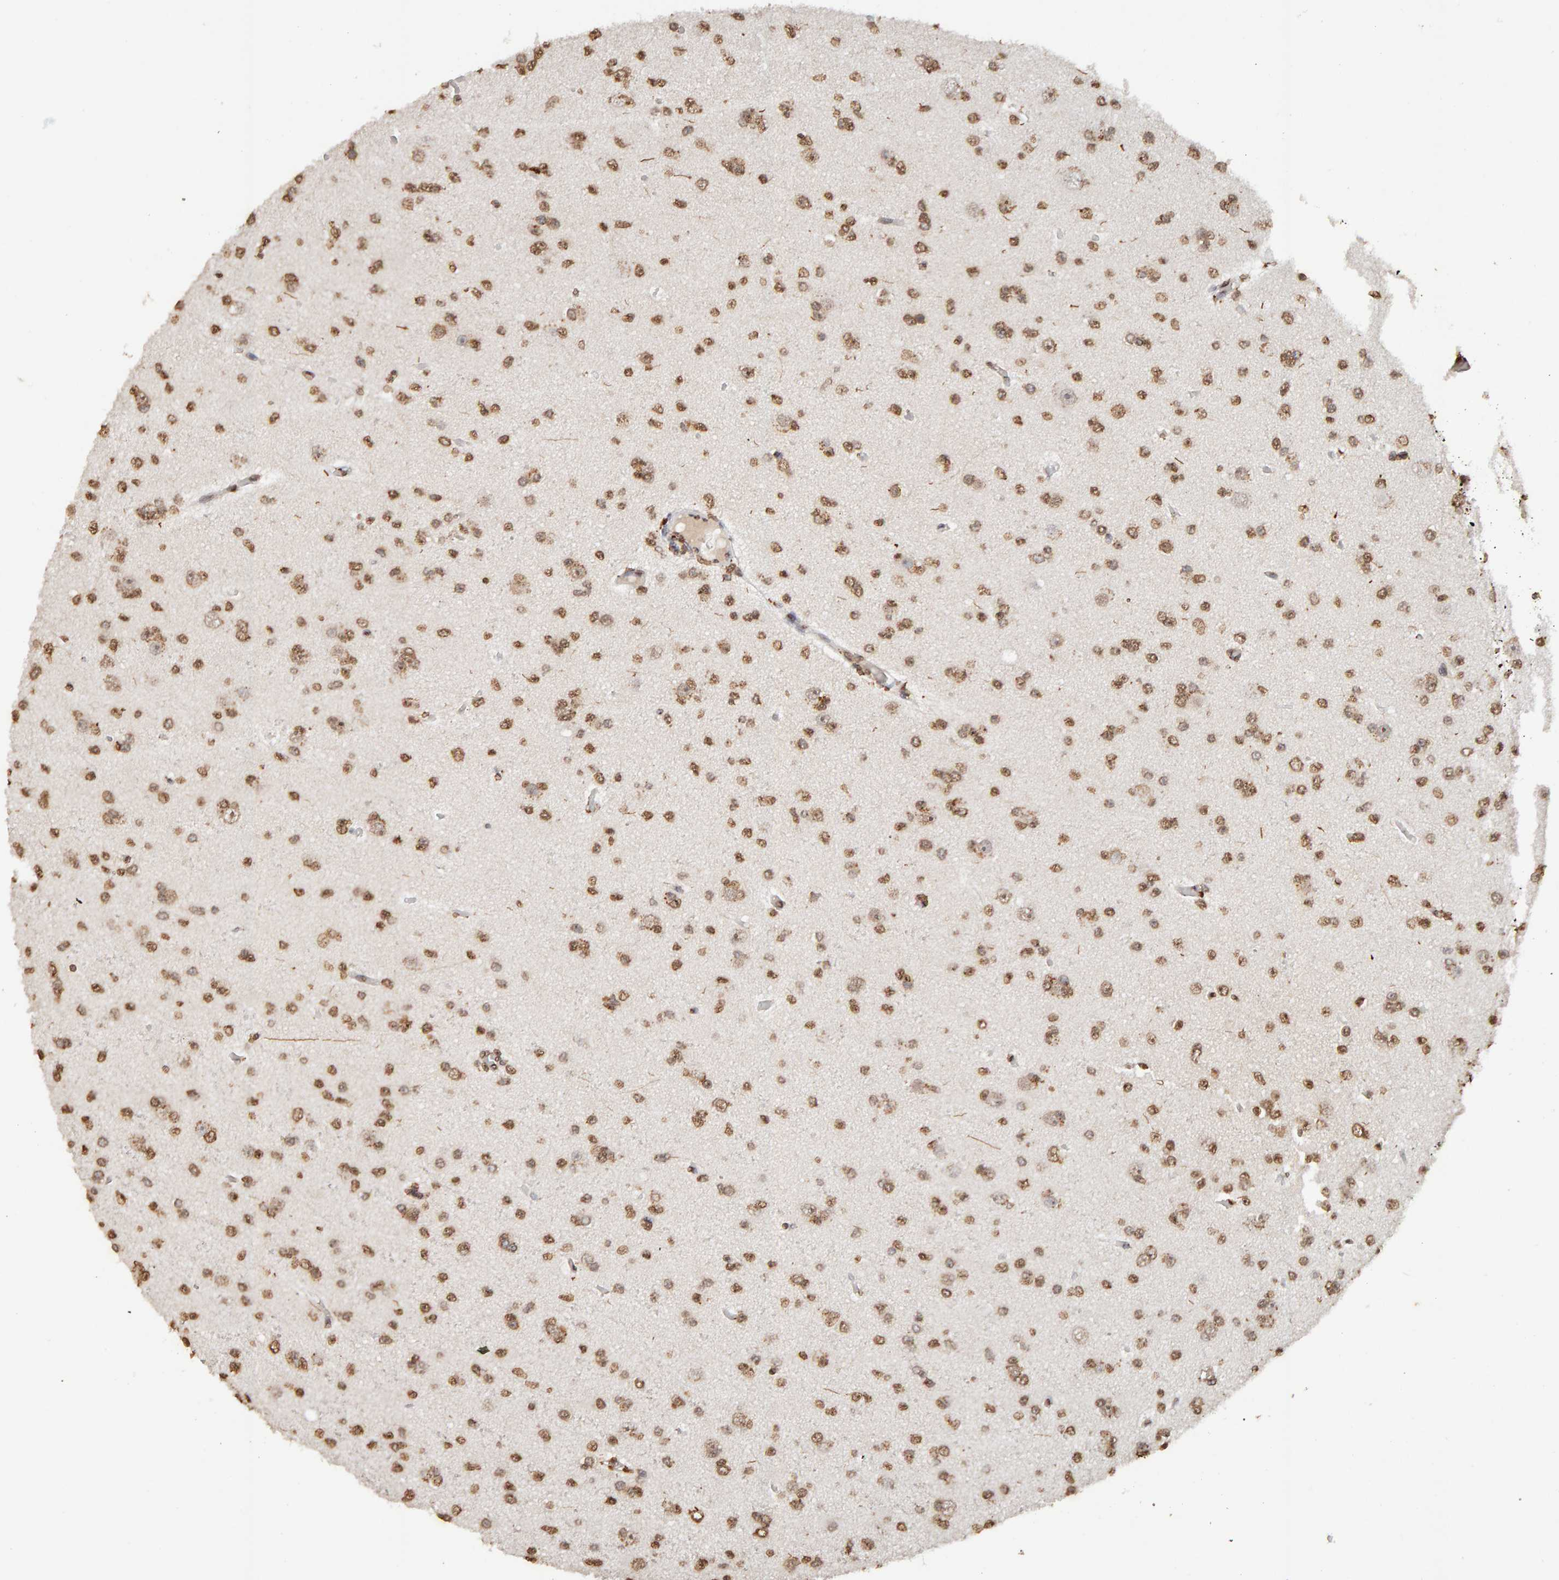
{"staining": {"intensity": "moderate", "quantity": ">75%", "location": "nuclear"}, "tissue": "glioma", "cell_type": "Tumor cells", "image_type": "cancer", "snomed": [{"axis": "morphology", "description": "Glioma, malignant, Low grade"}, {"axis": "topography", "description": "Brain"}], "caption": "Brown immunohistochemical staining in malignant low-grade glioma demonstrates moderate nuclear staining in approximately >75% of tumor cells. (IHC, brightfield microscopy, high magnification).", "gene": "DNAJB5", "patient": {"sex": "female", "age": 22}}